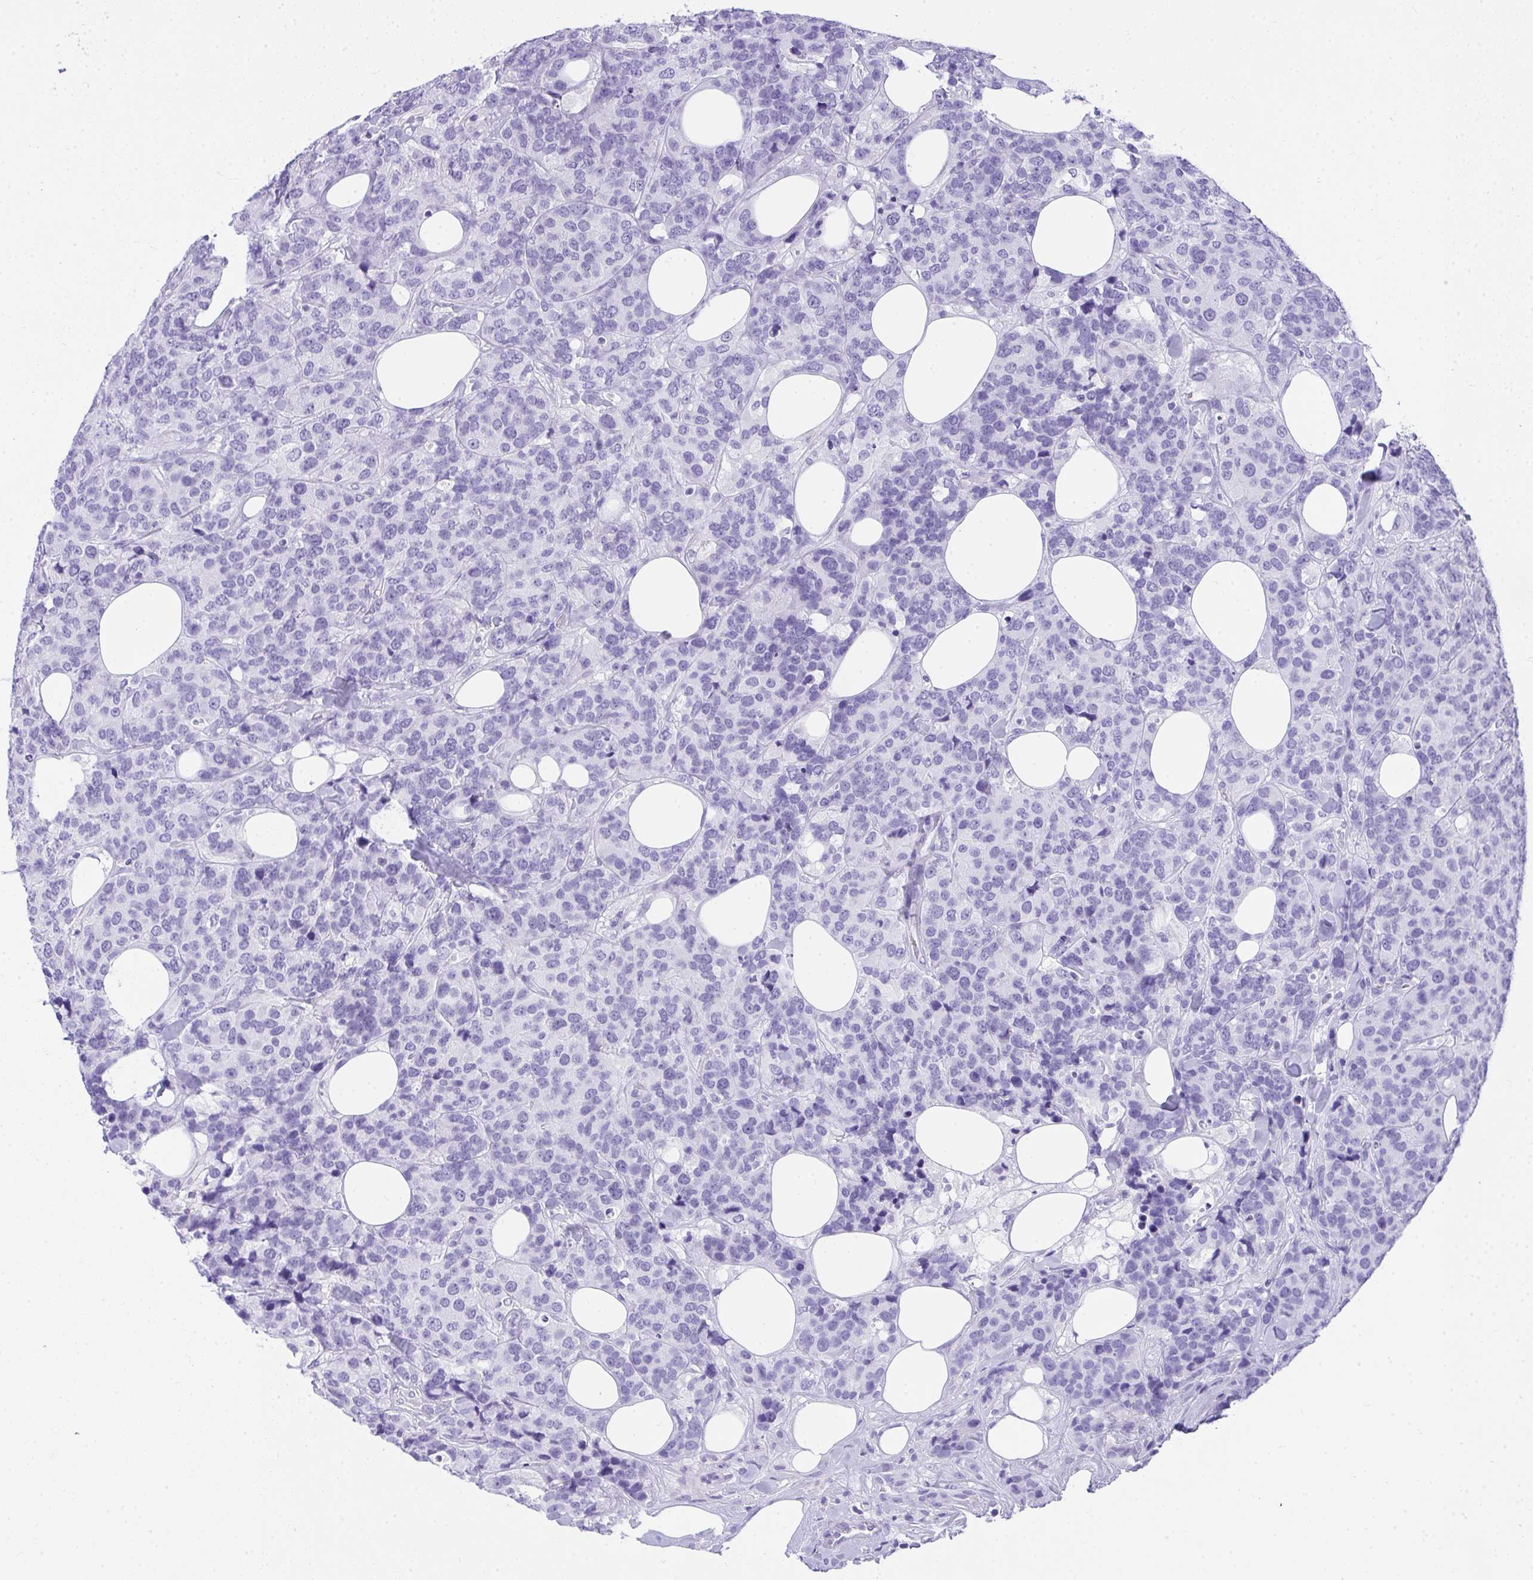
{"staining": {"intensity": "negative", "quantity": "none", "location": "none"}, "tissue": "breast cancer", "cell_type": "Tumor cells", "image_type": "cancer", "snomed": [{"axis": "morphology", "description": "Lobular carcinoma"}, {"axis": "topography", "description": "Breast"}], "caption": "A high-resolution histopathology image shows immunohistochemistry staining of lobular carcinoma (breast), which exhibits no significant staining in tumor cells.", "gene": "AVIL", "patient": {"sex": "female", "age": 59}}